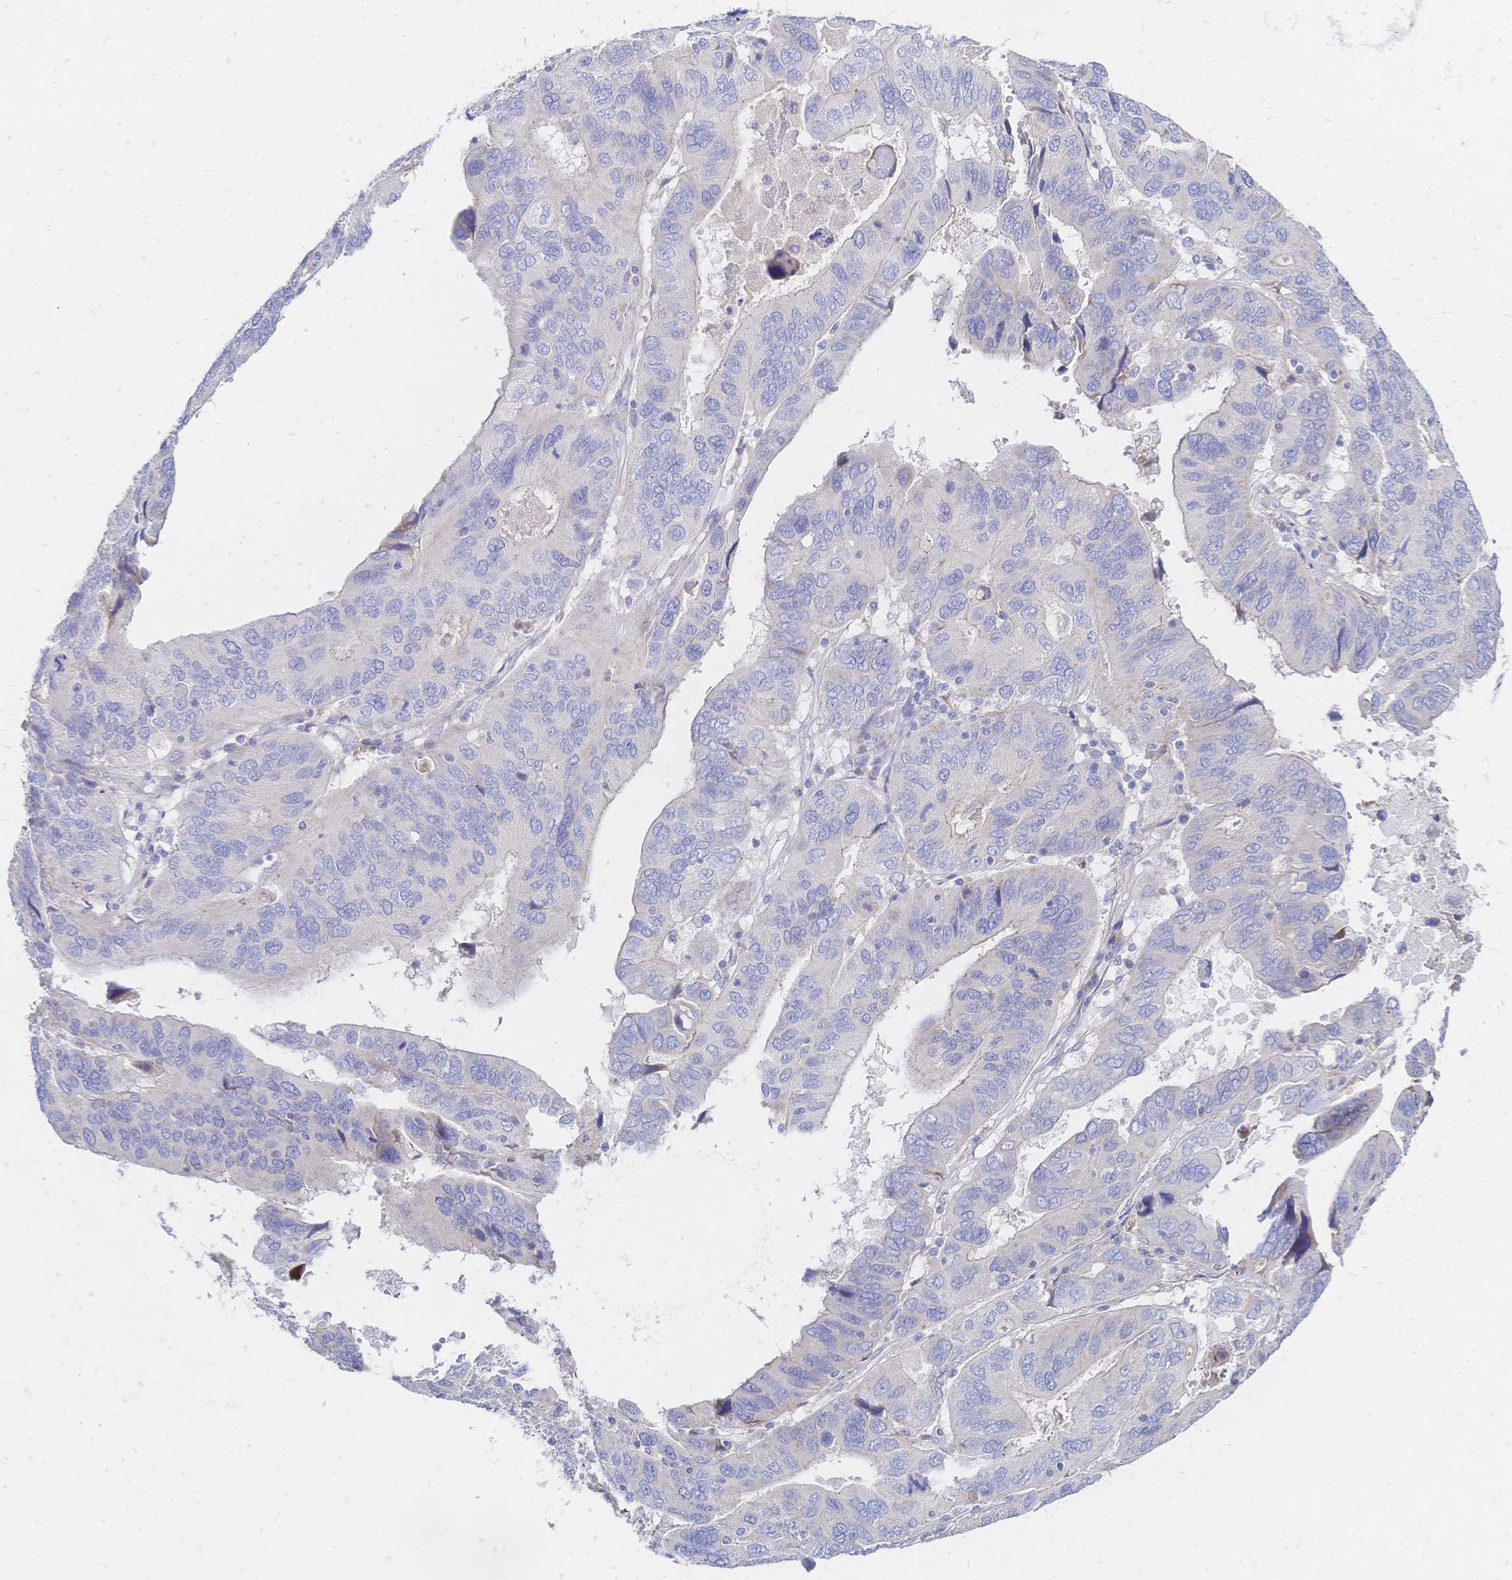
{"staining": {"intensity": "weak", "quantity": "<25%", "location": "cytoplasmic/membranous"}, "tissue": "ovarian cancer", "cell_type": "Tumor cells", "image_type": "cancer", "snomed": [{"axis": "morphology", "description": "Cystadenocarcinoma, serous, NOS"}, {"axis": "topography", "description": "Ovary"}], "caption": "Tumor cells show no significant protein staining in ovarian serous cystadenocarcinoma.", "gene": "VWC2L", "patient": {"sex": "female", "age": 79}}